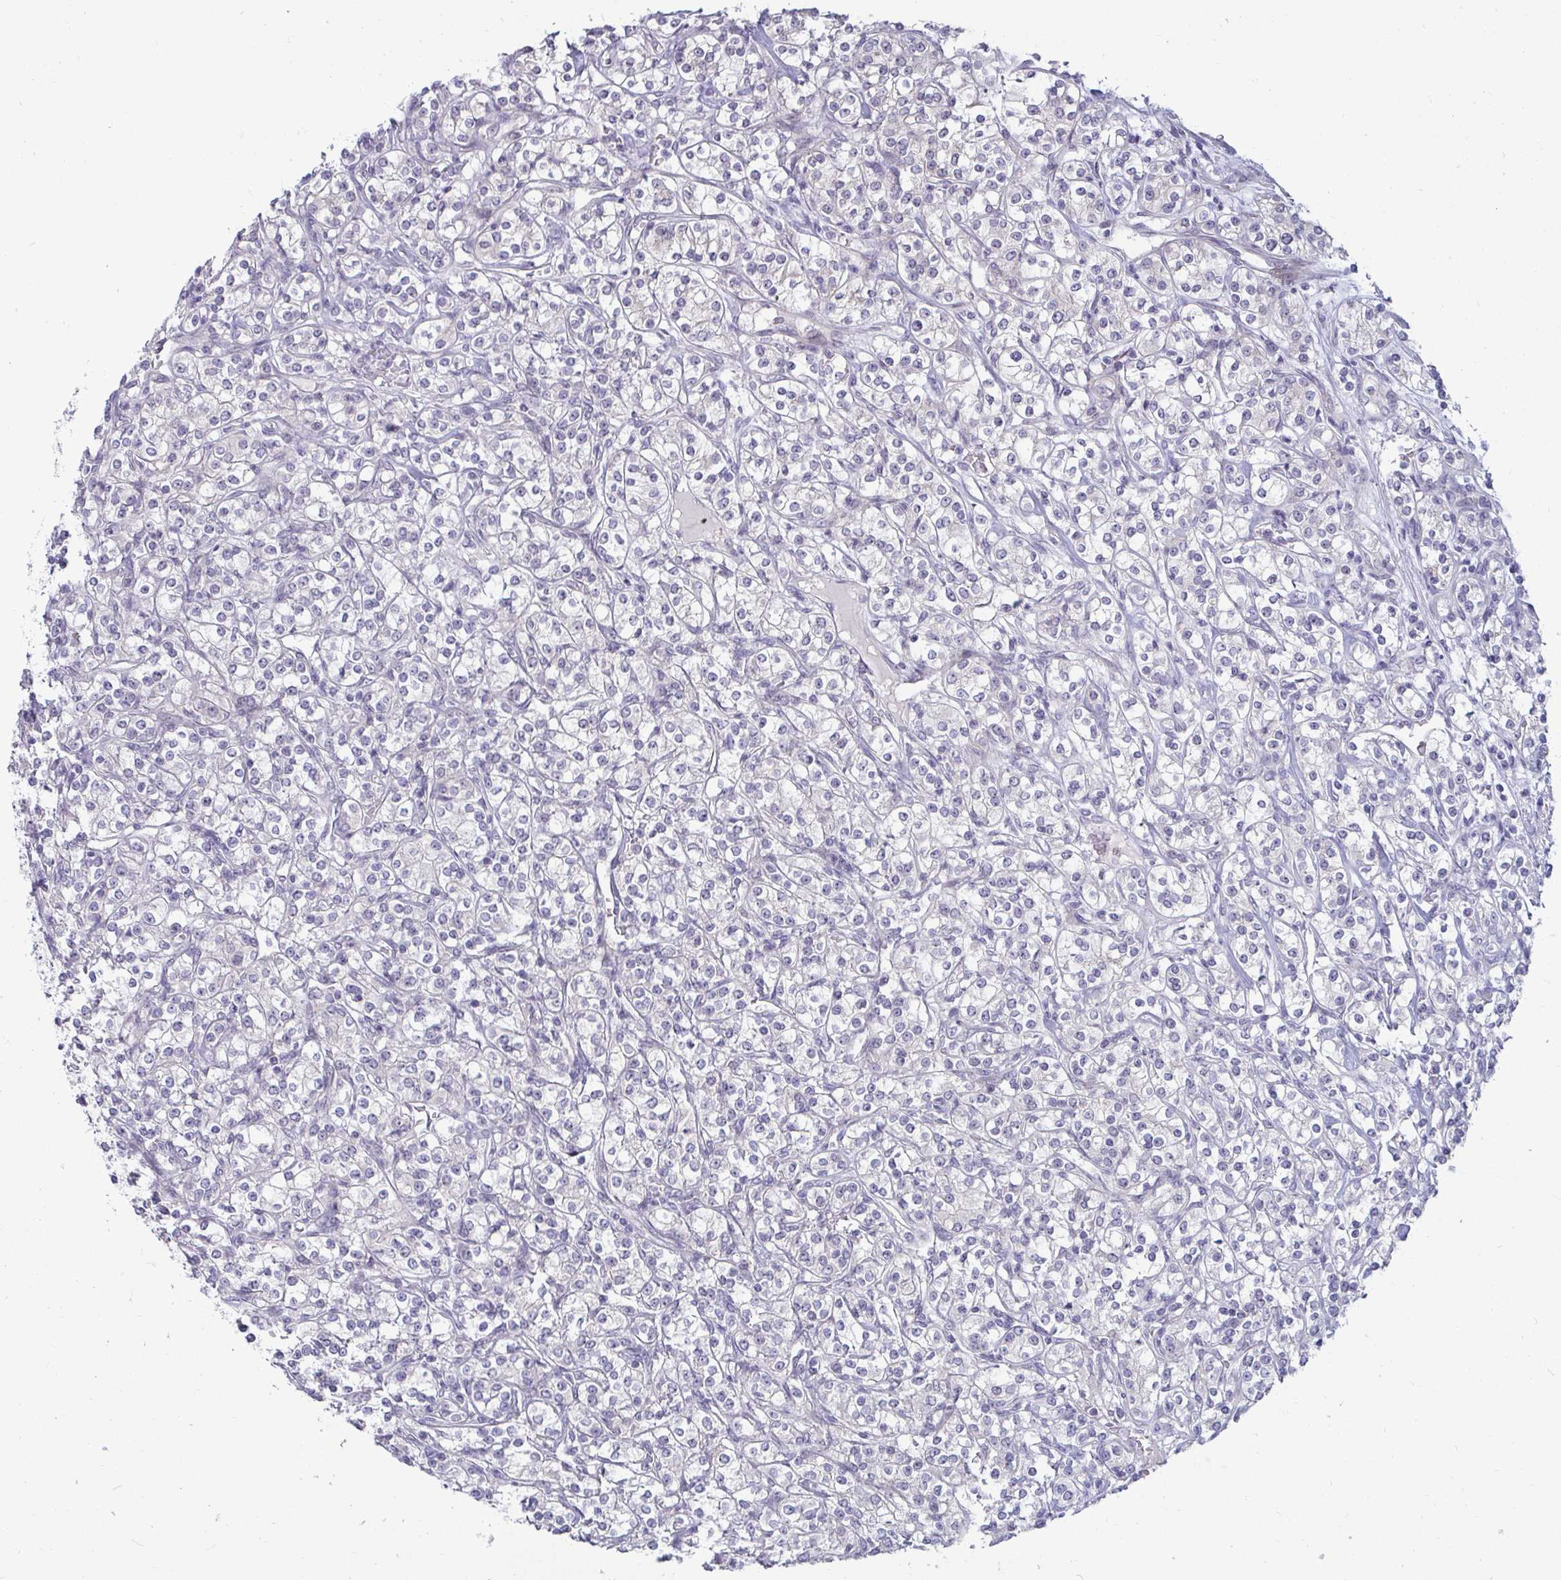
{"staining": {"intensity": "negative", "quantity": "none", "location": "none"}, "tissue": "renal cancer", "cell_type": "Tumor cells", "image_type": "cancer", "snomed": [{"axis": "morphology", "description": "Adenocarcinoma, NOS"}, {"axis": "topography", "description": "Kidney"}], "caption": "Immunohistochemical staining of renal cancer (adenocarcinoma) reveals no significant positivity in tumor cells.", "gene": "GSTM1", "patient": {"sex": "male", "age": 77}}